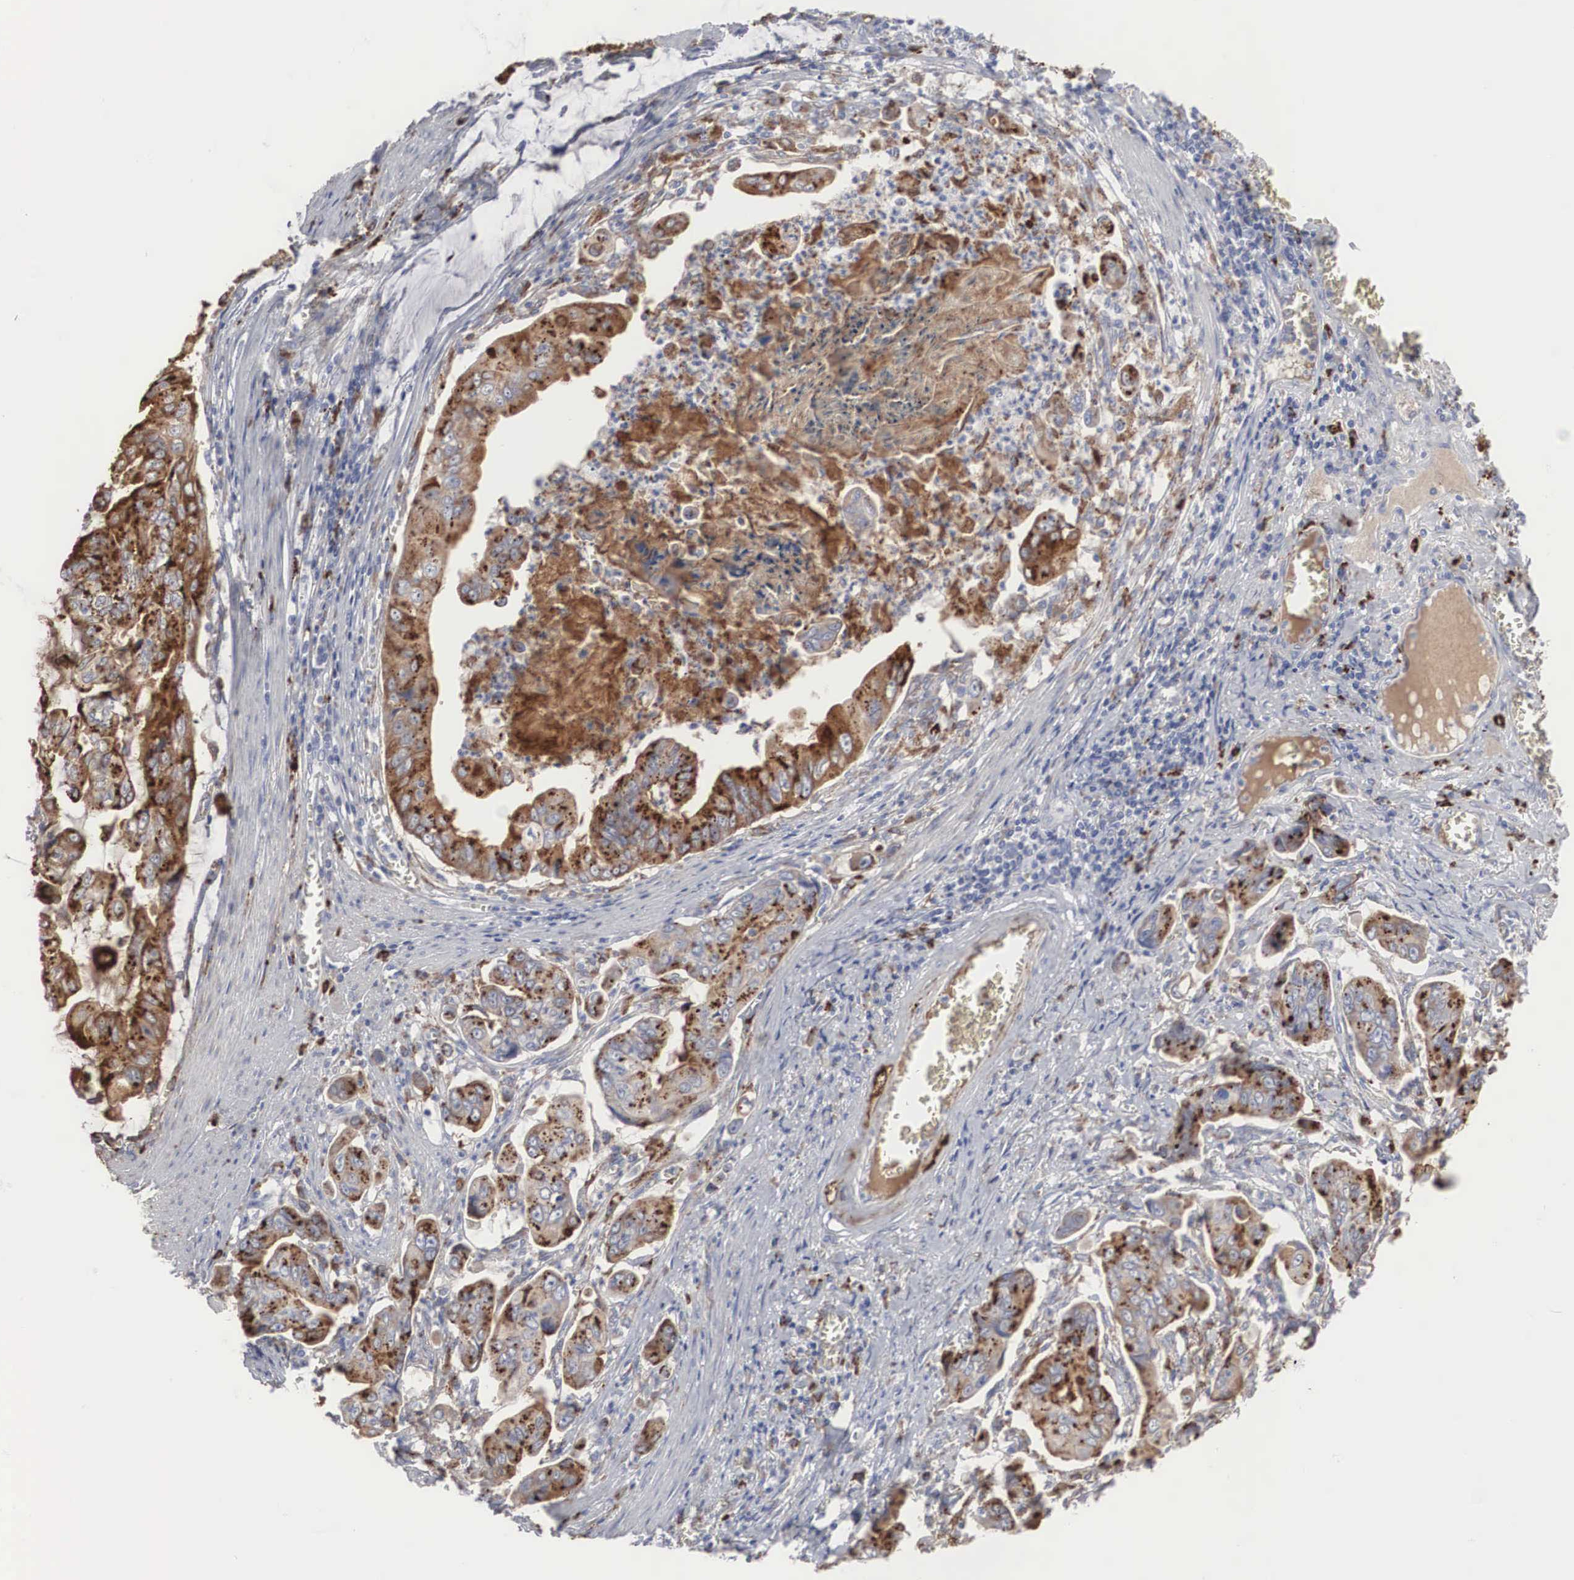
{"staining": {"intensity": "moderate", "quantity": ">75%", "location": "cytoplasmic/membranous"}, "tissue": "stomach cancer", "cell_type": "Tumor cells", "image_type": "cancer", "snomed": [{"axis": "morphology", "description": "Adenocarcinoma, NOS"}, {"axis": "topography", "description": "Stomach, upper"}], "caption": "This micrograph exhibits immunohistochemistry (IHC) staining of stomach adenocarcinoma, with medium moderate cytoplasmic/membranous expression in about >75% of tumor cells.", "gene": "LGALS3BP", "patient": {"sex": "male", "age": 80}}